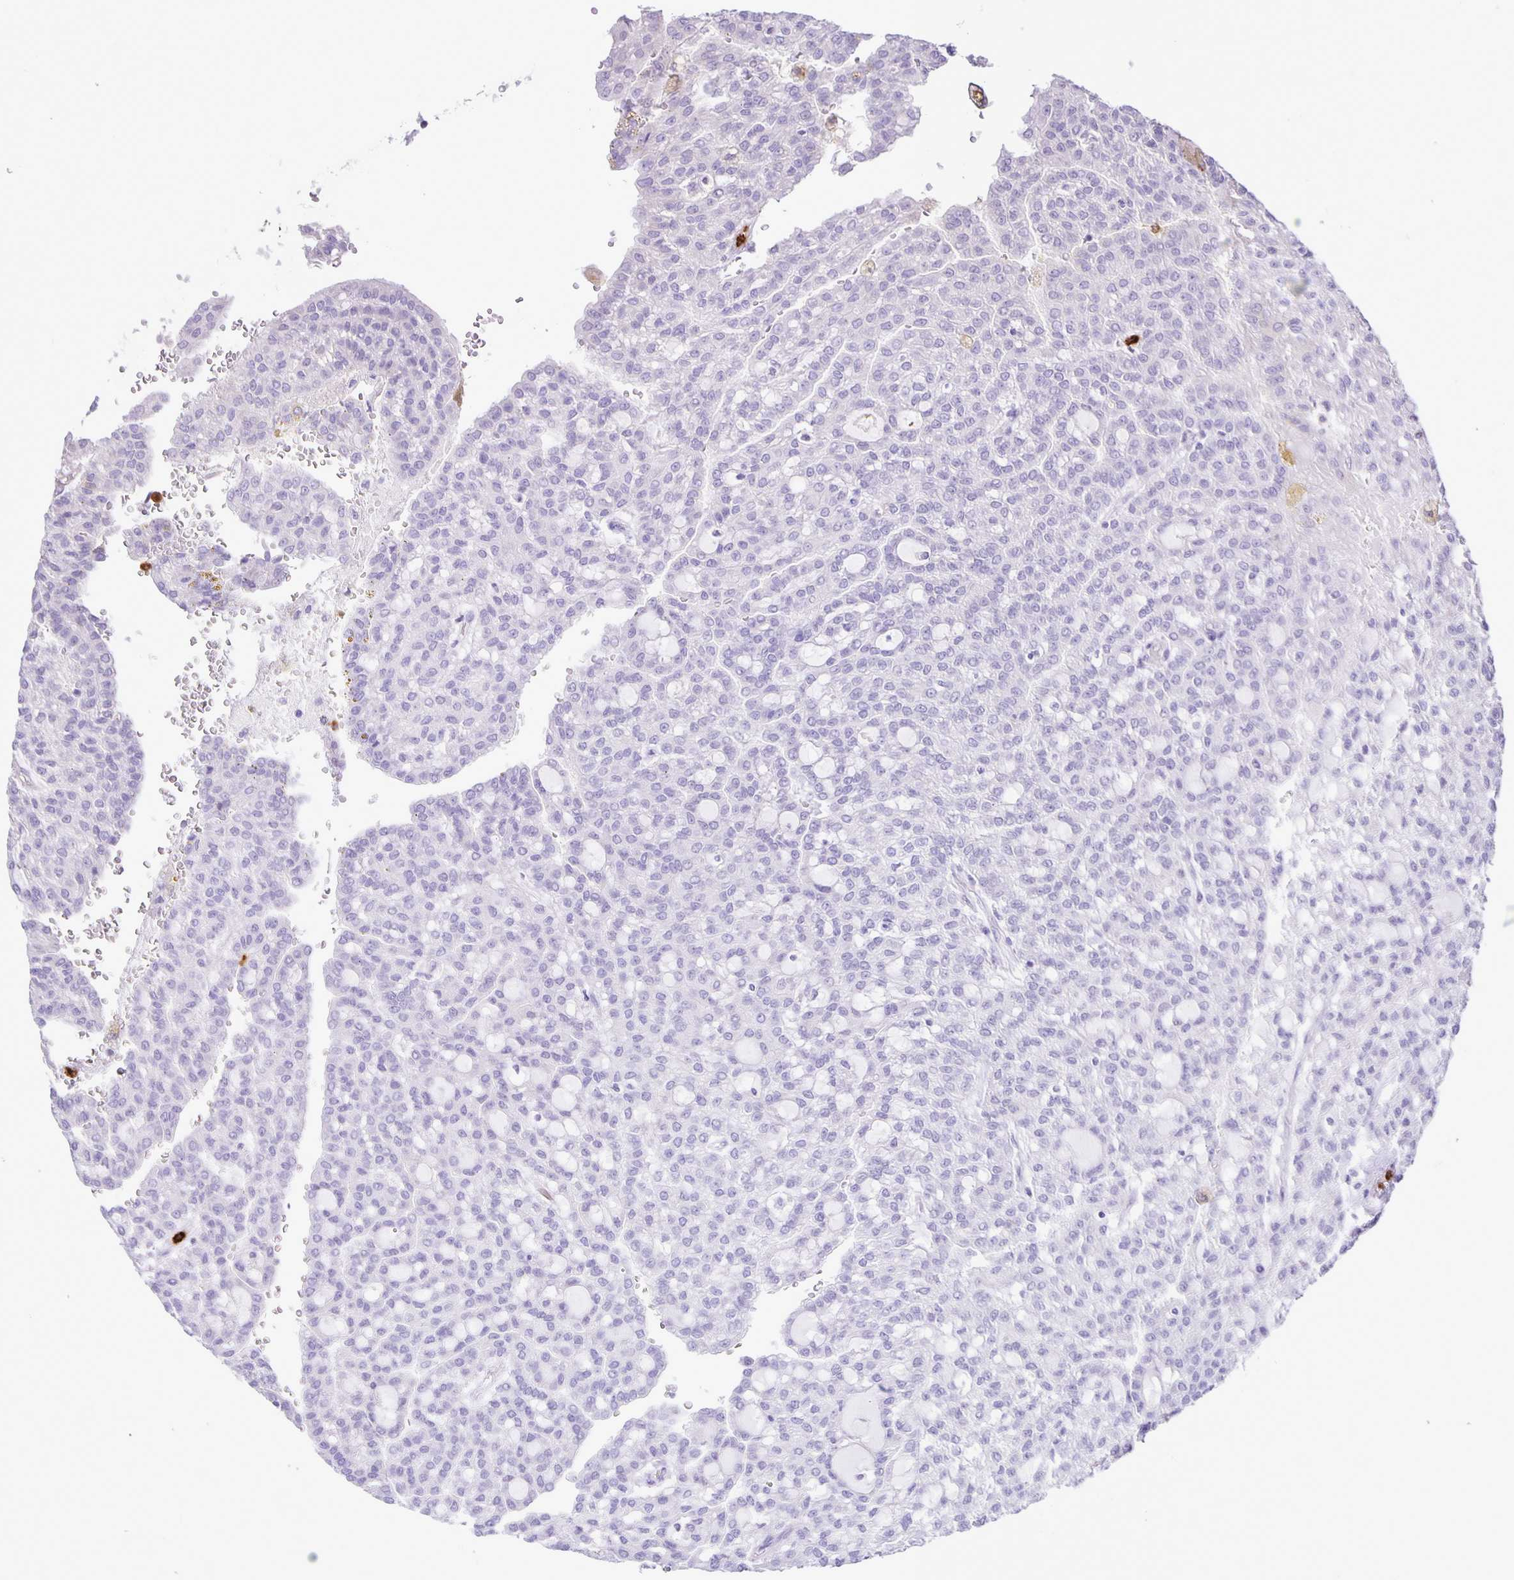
{"staining": {"intensity": "negative", "quantity": "none", "location": "none"}, "tissue": "renal cancer", "cell_type": "Tumor cells", "image_type": "cancer", "snomed": [{"axis": "morphology", "description": "Adenocarcinoma, NOS"}, {"axis": "topography", "description": "Kidney"}], "caption": "This histopathology image is of adenocarcinoma (renal) stained with IHC to label a protein in brown with the nuclei are counter-stained blue. There is no staining in tumor cells.", "gene": "ADCK1", "patient": {"sex": "male", "age": 63}}